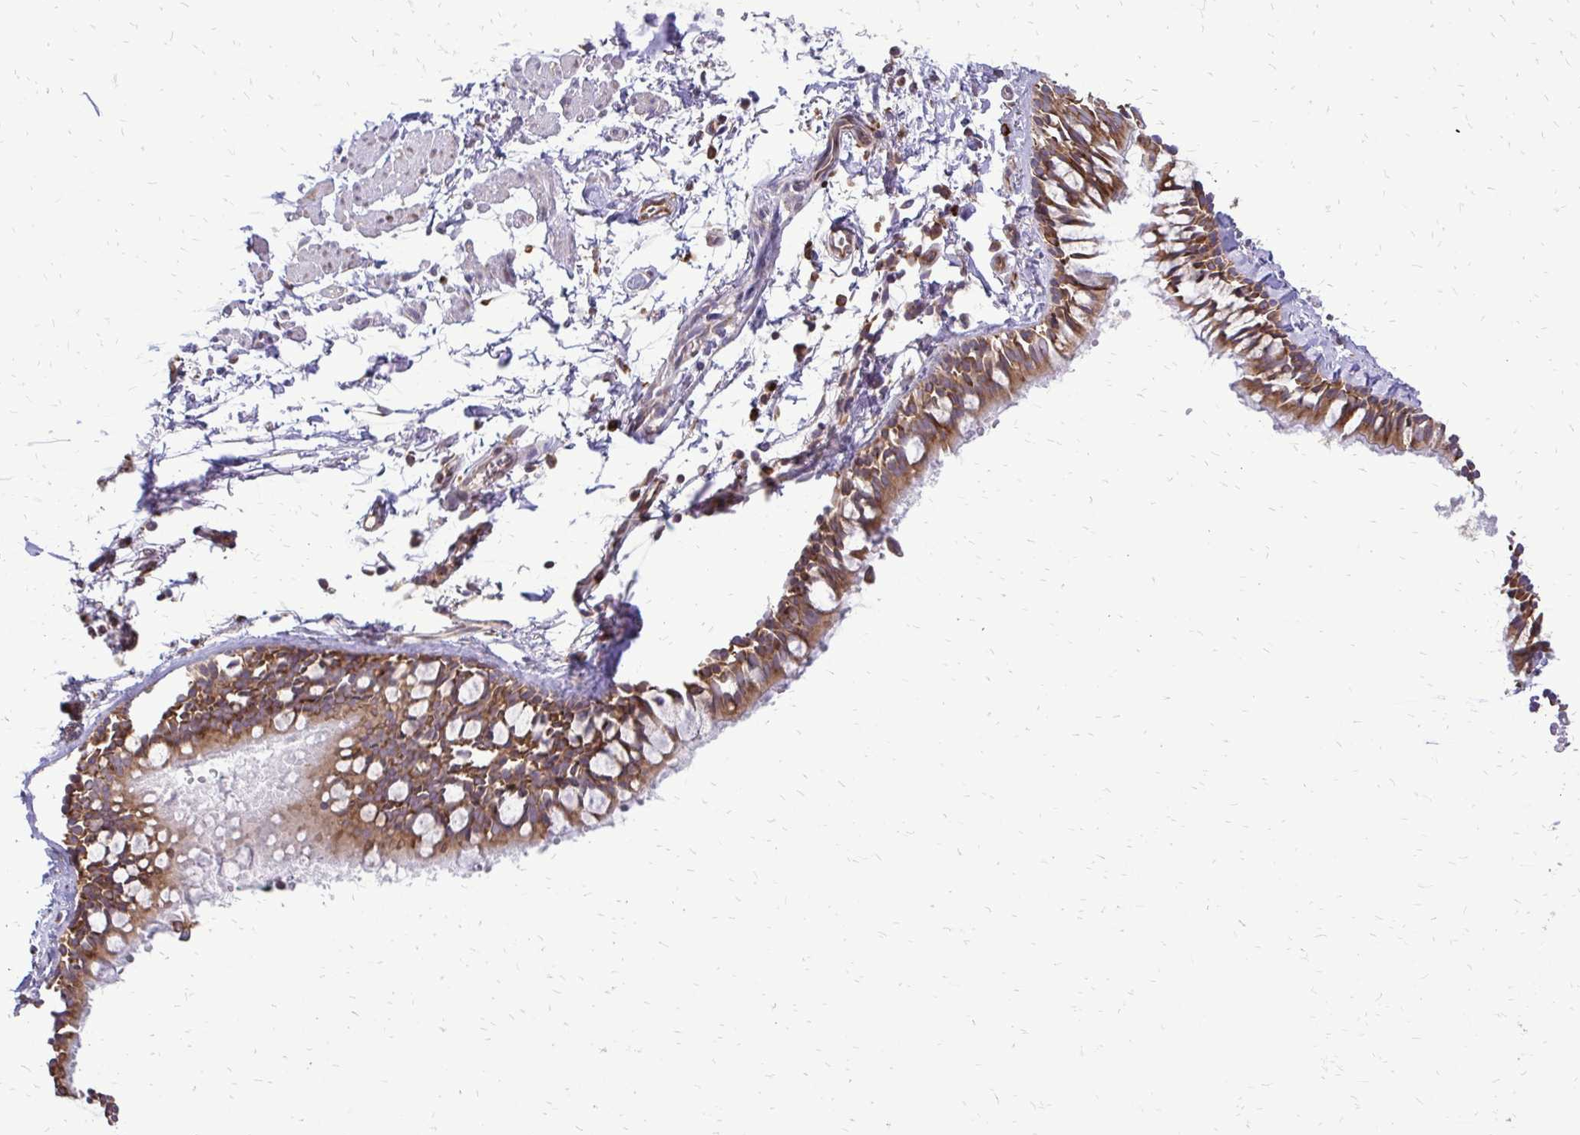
{"staining": {"intensity": "moderate", "quantity": ">75%", "location": "cytoplasmic/membranous"}, "tissue": "bronchus", "cell_type": "Respiratory epithelial cells", "image_type": "normal", "snomed": [{"axis": "morphology", "description": "Normal tissue, NOS"}, {"axis": "topography", "description": "Cartilage tissue"}, {"axis": "topography", "description": "Bronchus"}, {"axis": "topography", "description": "Peripheral nerve tissue"}], "caption": "Human bronchus stained with a protein marker displays moderate staining in respiratory epithelial cells.", "gene": "RPS3", "patient": {"sex": "female", "age": 59}}